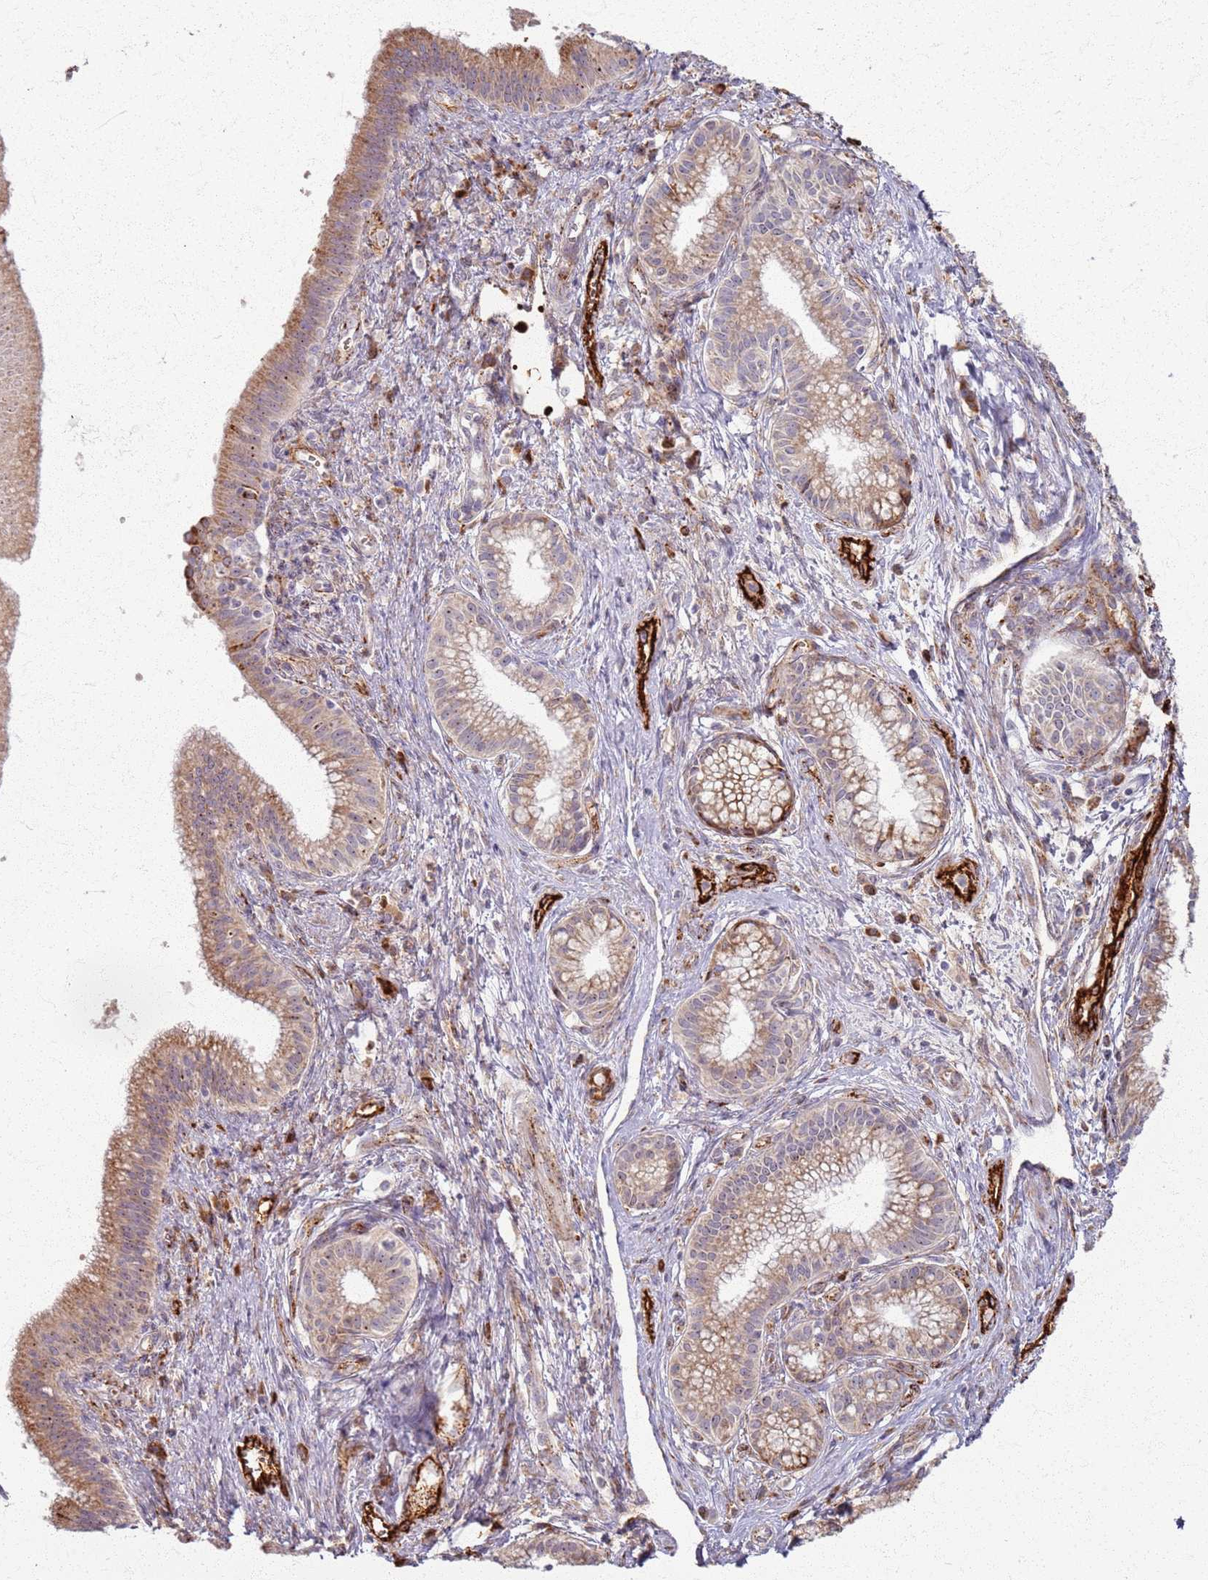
{"staining": {"intensity": "moderate", "quantity": ">75%", "location": "cytoplasmic/membranous"}, "tissue": "pancreatic cancer", "cell_type": "Tumor cells", "image_type": "cancer", "snomed": [{"axis": "morphology", "description": "Adenocarcinoma, NOS"}, {"axis": "topography", "description": "Pancreas"}], "caption": "Immunohistochemical staining of adenocarcinoma (pancreatic) exhibits moderate cytoplasmic/membranous protein positivity in about >75% of tumor cells. (Brightfield microscopy of DAB IHC at high magnification).", "gene": "KRI1", "patient": {"sex": "male", "age": 72}}